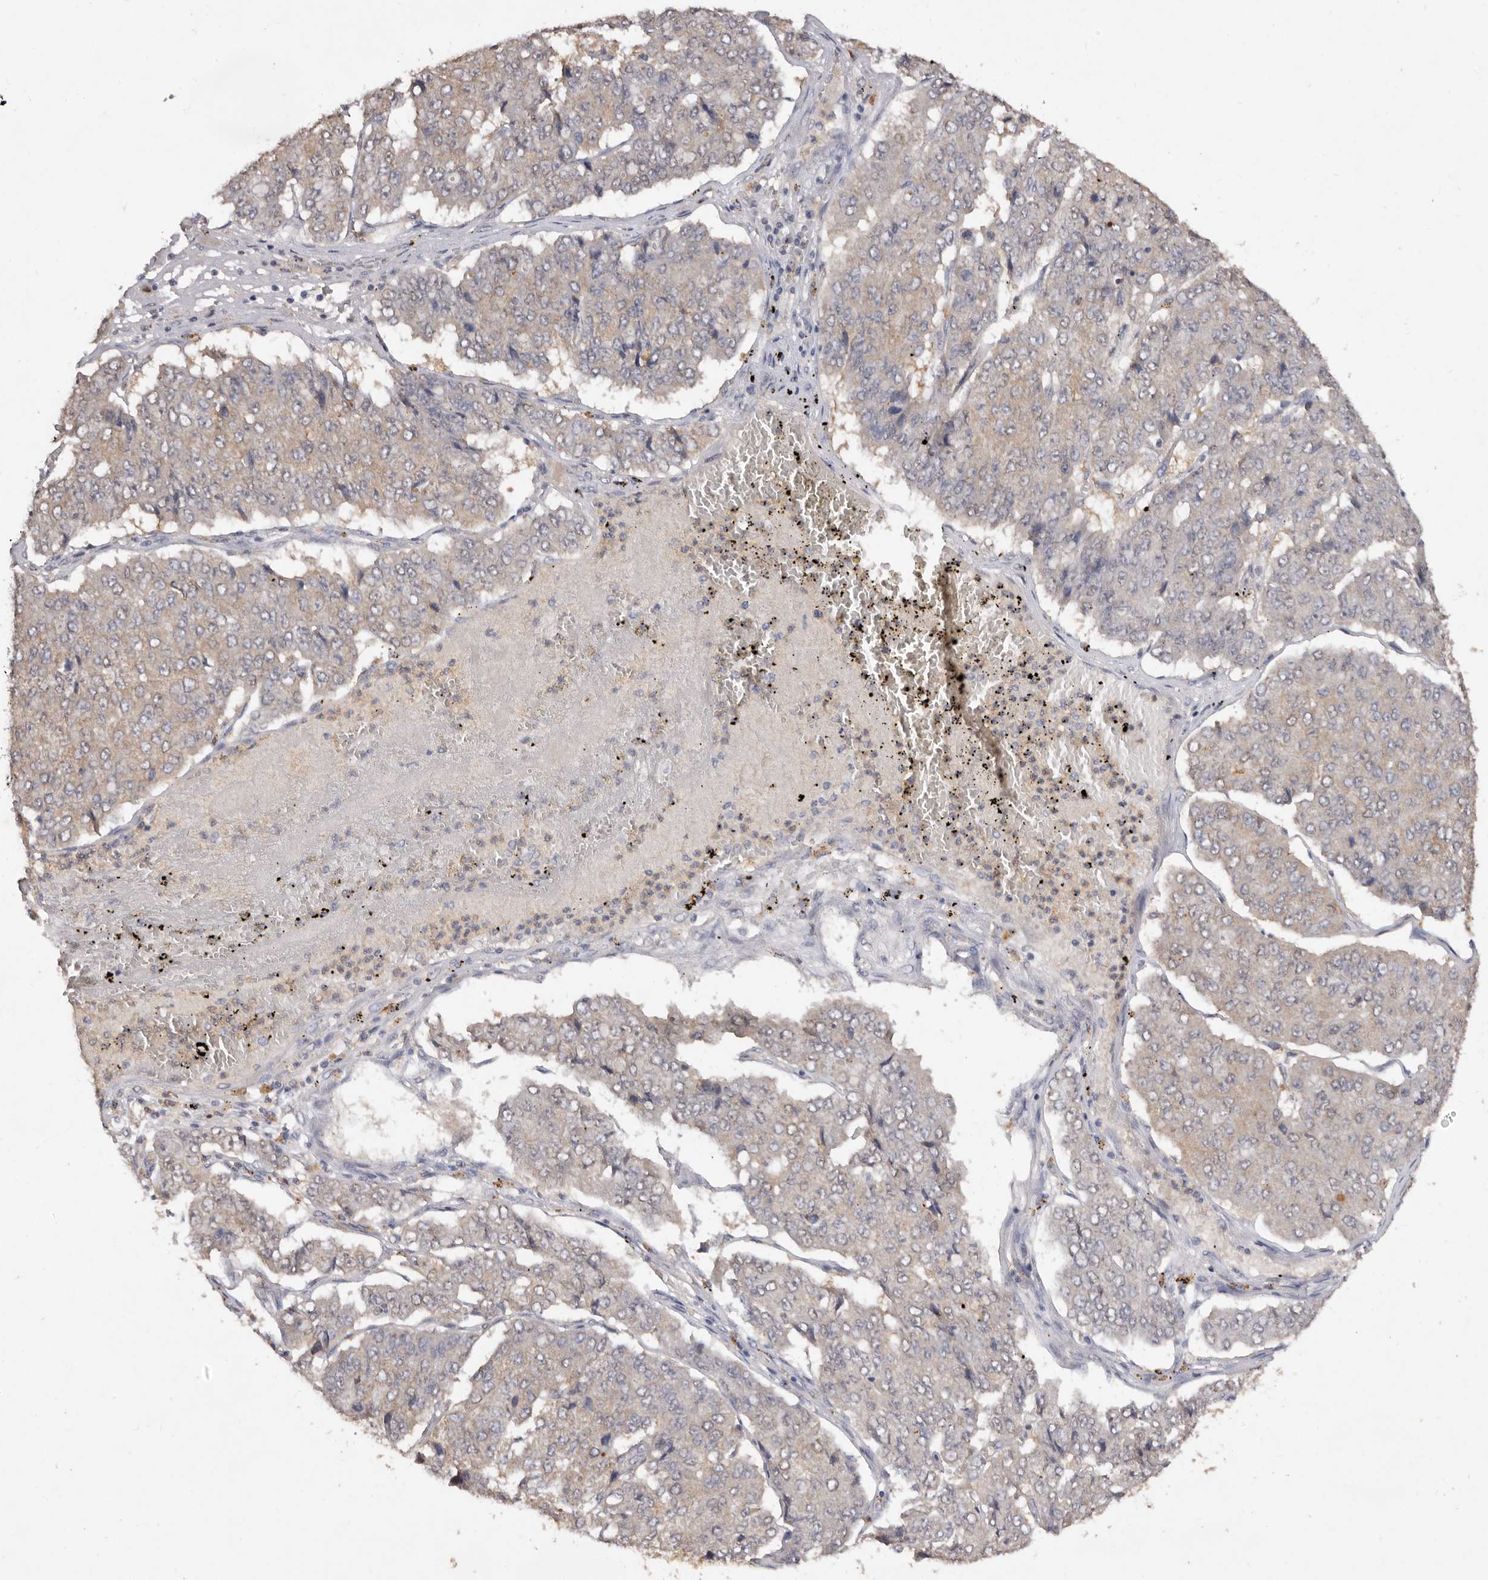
{"staining": {"intensity": "weak", "quantity": "<25%", "location": "cytoplasmic/membranous"}, "tissue": "pancreatic cancer", "cell_type": "Tumor cells", "image_type": "cancer", "snomed": [{"axis": "morphology", "description": "Adenocarcinoma, NOS"}, {"axis": "topography", "description": "Pancreas"}], "caption": "Micrograph shows no significant protein expression in tumor cells of adenocarcinoma (pancreatic).", "gene": "EDEM1", "patient": {"sex": "male", "age": 50}}